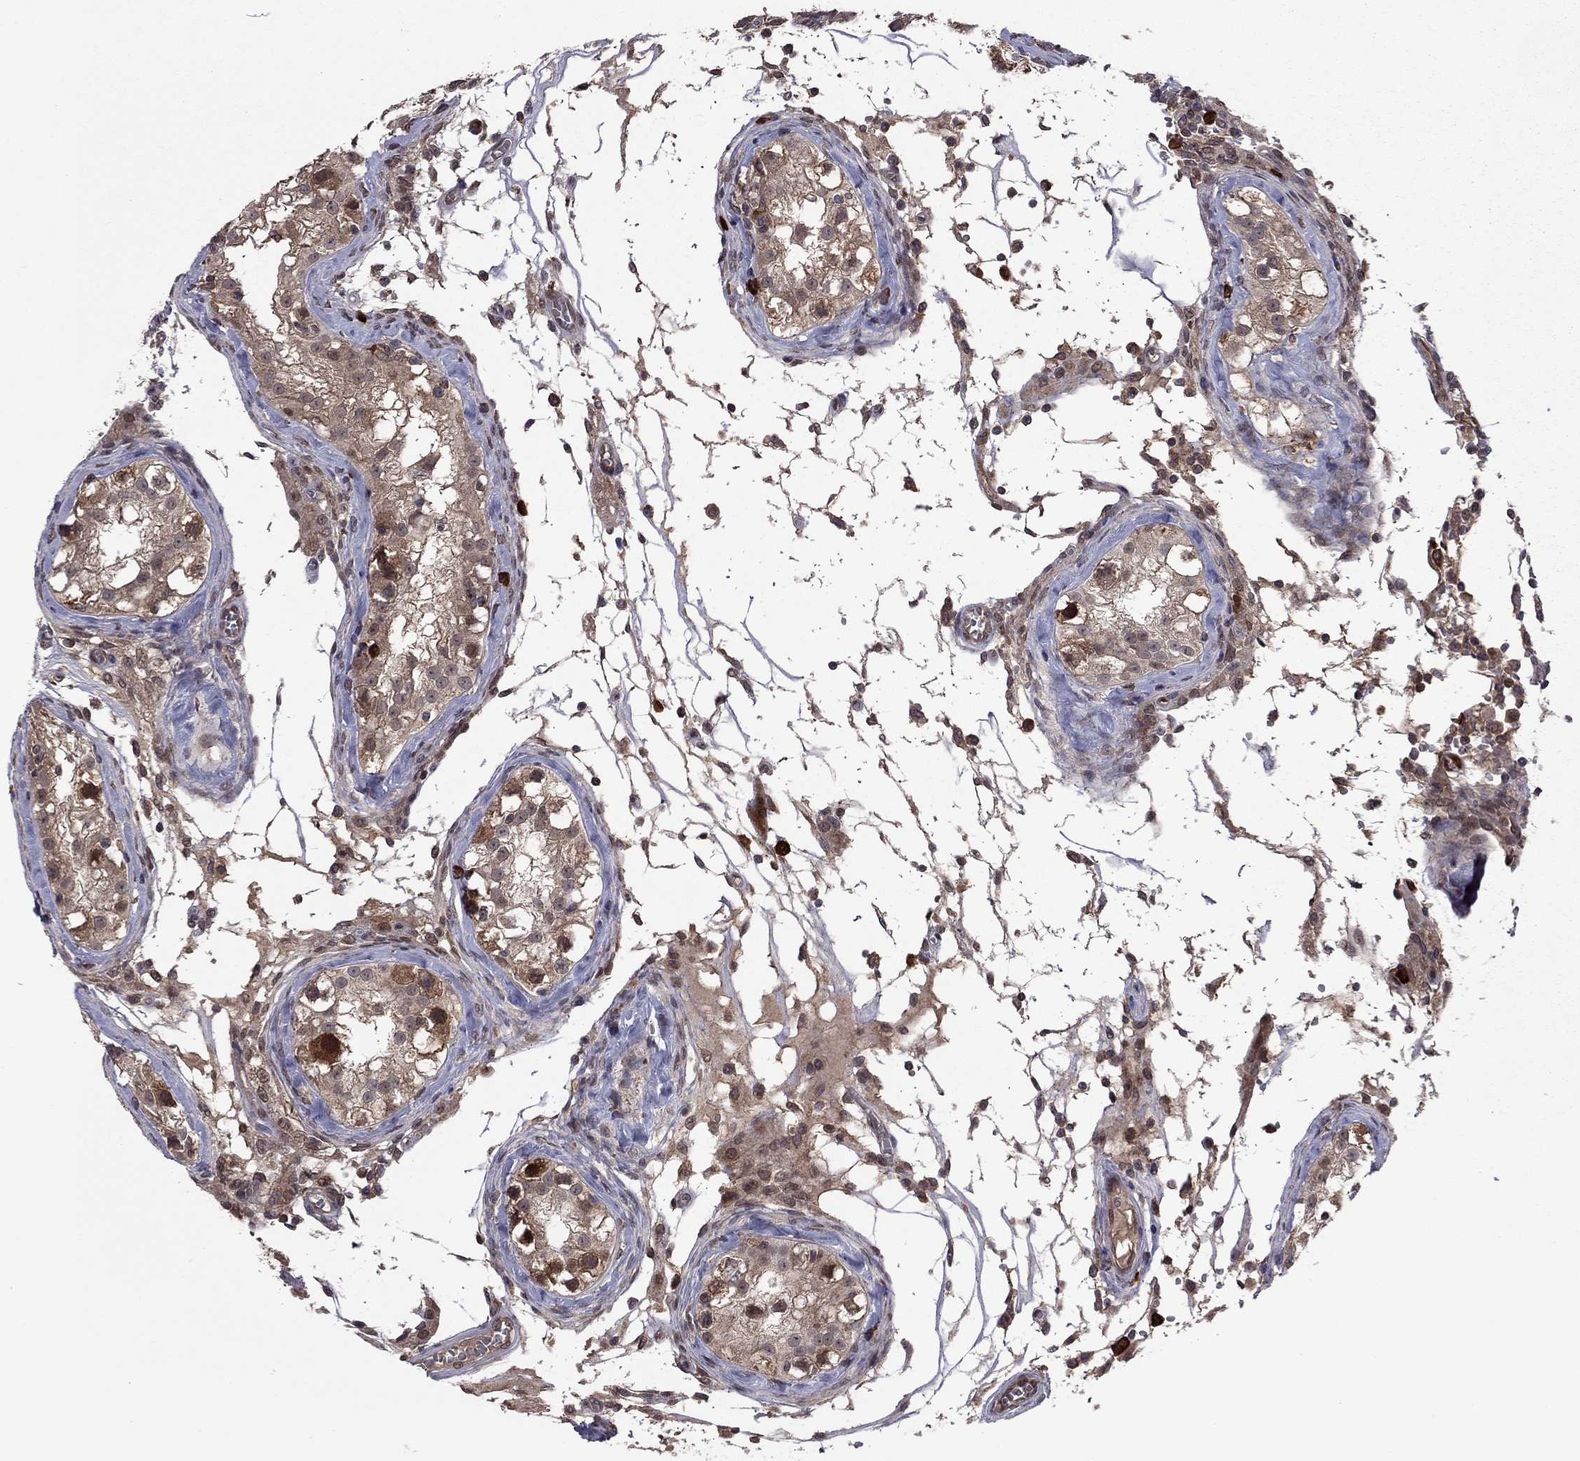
{"staining": {"intensity": "strong", "quantity": "<25%", "location": "cytoplasmic/membranous"}, "tissue": "testis cancer", "cell_type": "Tumor cells", "image_type": "cancer", "snomed": [{"axis": "morphology", "description": "Carcinoma, Embryonal, NOS"}, {"axis": "topography", "description": "Testis"}], "caption": "Human testis embryonal carcinoma stained for a protein (brown) shows strong cytoplasmic/membranous positive staining in approximately <25% of tumor cells.", "gene": "GPAA1", "patient": {"sex": "male", "age": 23}}